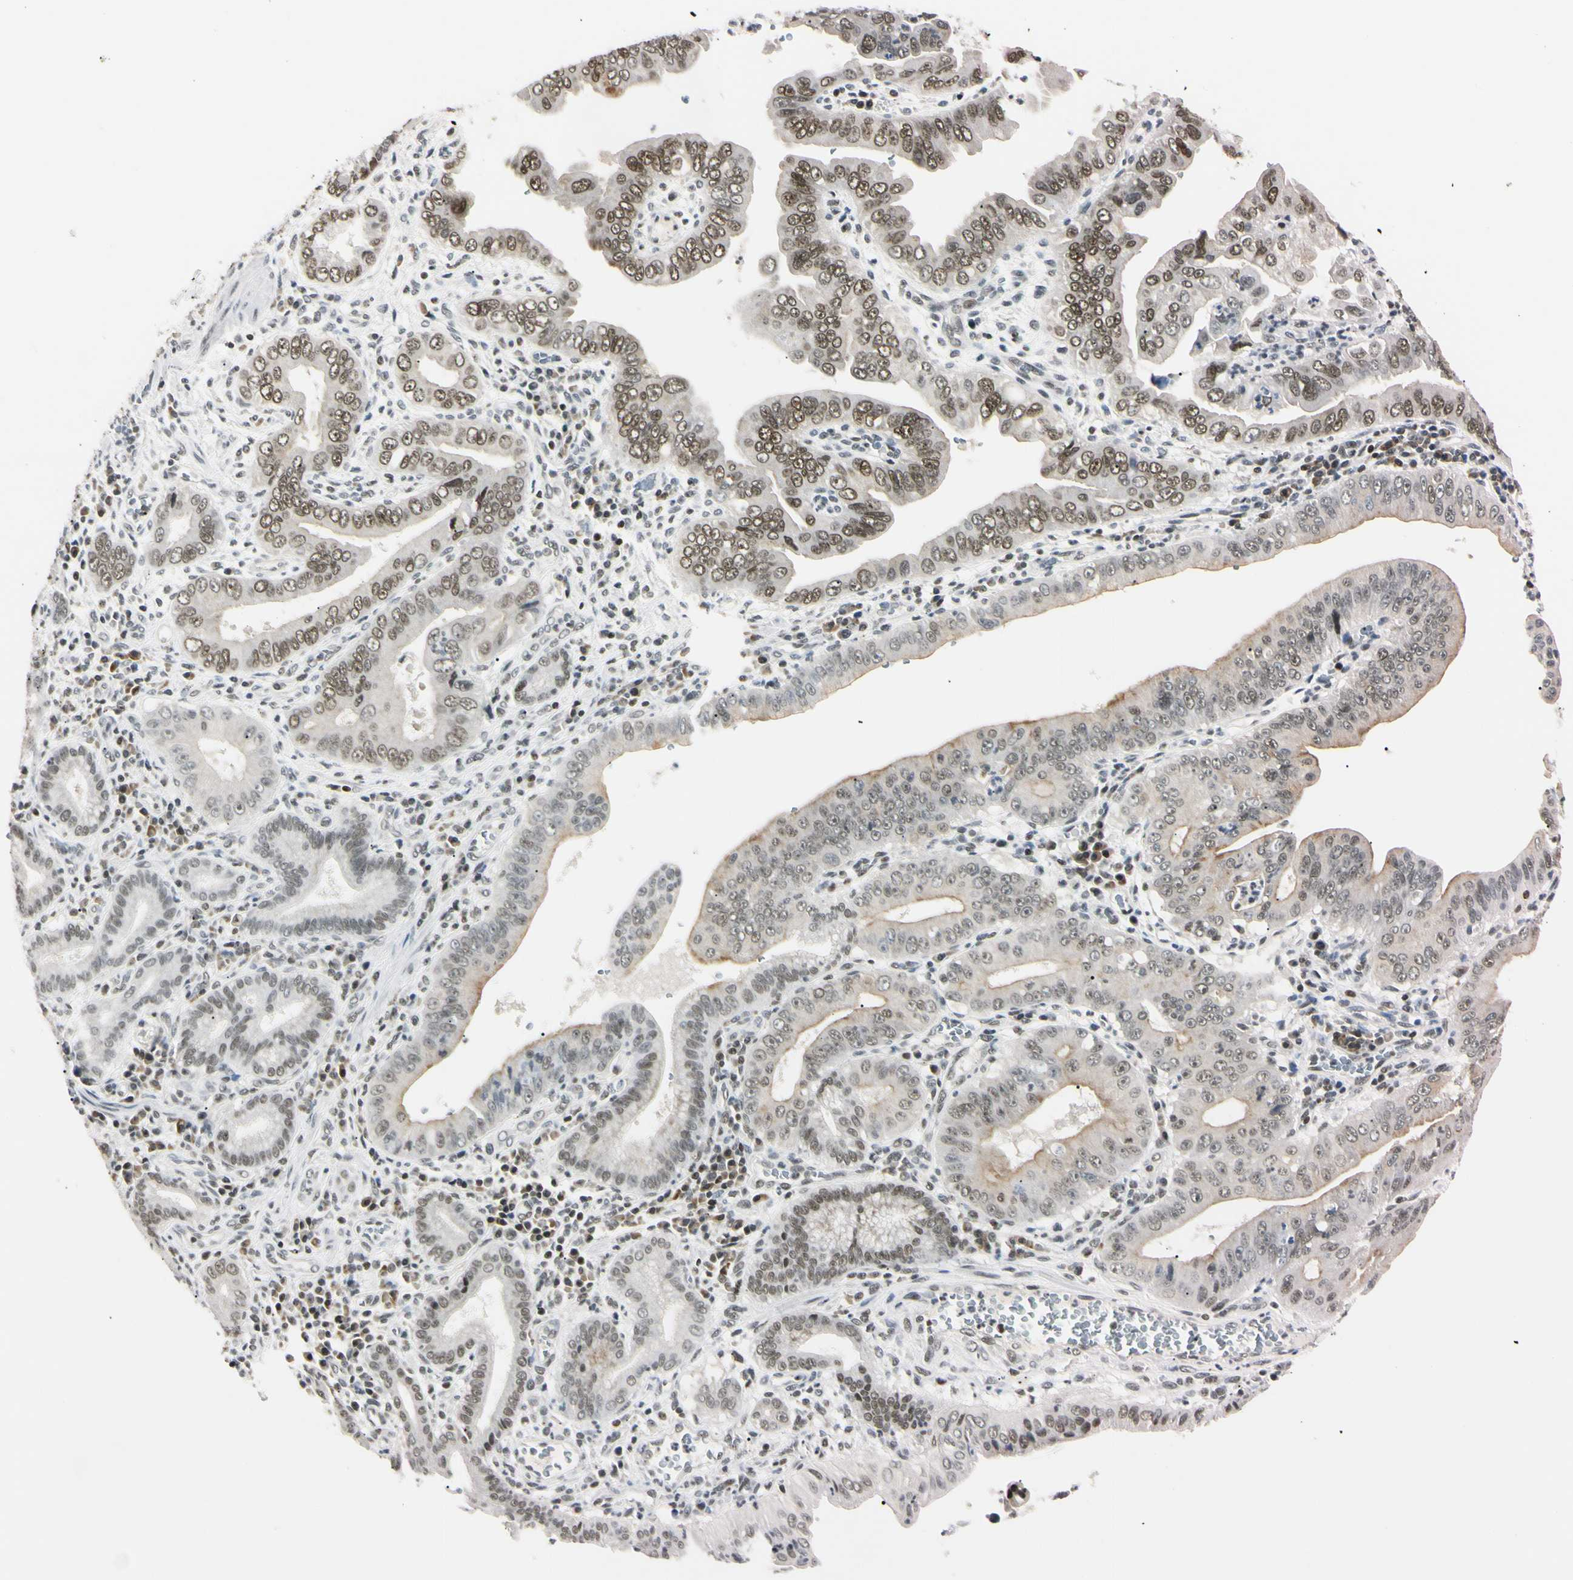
{"staining": {"intensity": "moderate", "quantity": "<25%", "location": "nuclear"}, "tissue": "pancreatic cancer", "cell_type": "Tumor cells", "image_type": "cancer", "snomed": [{"axis": "morphology", "description": "Normal tissue, NOS"}, {"axis": "topography", "description": "Lymph node"}], "caption": "Immunohistochemical staining of pancreatic cancer displays low levels of moderate nuclear expression in about <25% of tumor cells.", "gene": "C1orf174", "patient": {"sex": "male", "age": 50}}